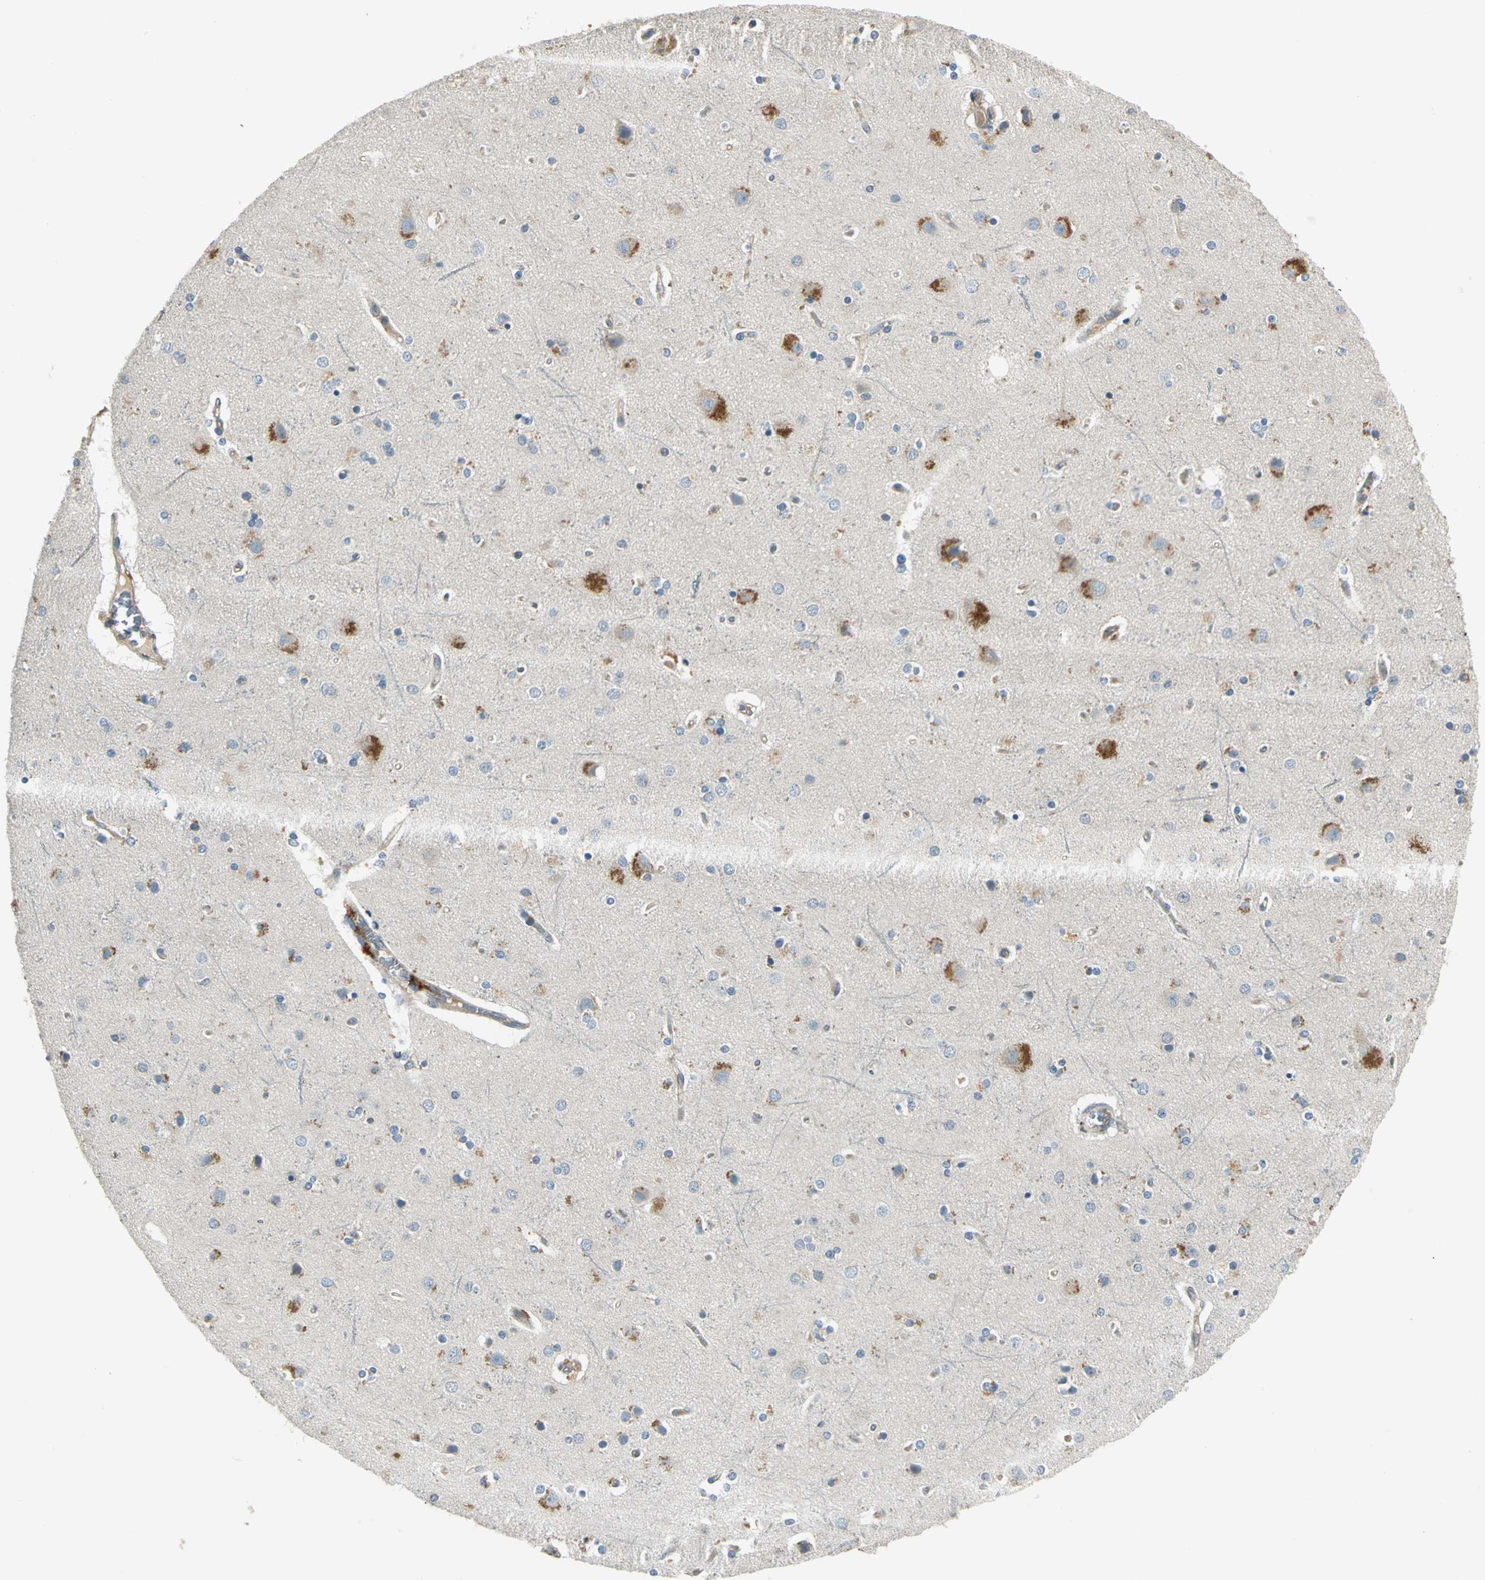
{"staining": {"intensity": "weak", "quantity": ">75%", "location": "cytoplasmic/membranous"}, "tissue": "cerebral cortex", "cell_type": "Endothelial cells", "image_type": "normal", "snomed": [{"axis": "morphology", "description": "Normal tissue, NOS"}, {"axis": "topography", "description": "Cerebral cortex"}], "caption": "Immunohistochemistry (IHC) micrograph of benign cerebral cortex stained for a protein (brown), which shows low levels of weak cytoplasmic/membranous positivity in approximately >75% of endothelial cells.", "gene": "PRKAA1", "patient": {"sex": "female", "age": 54}}